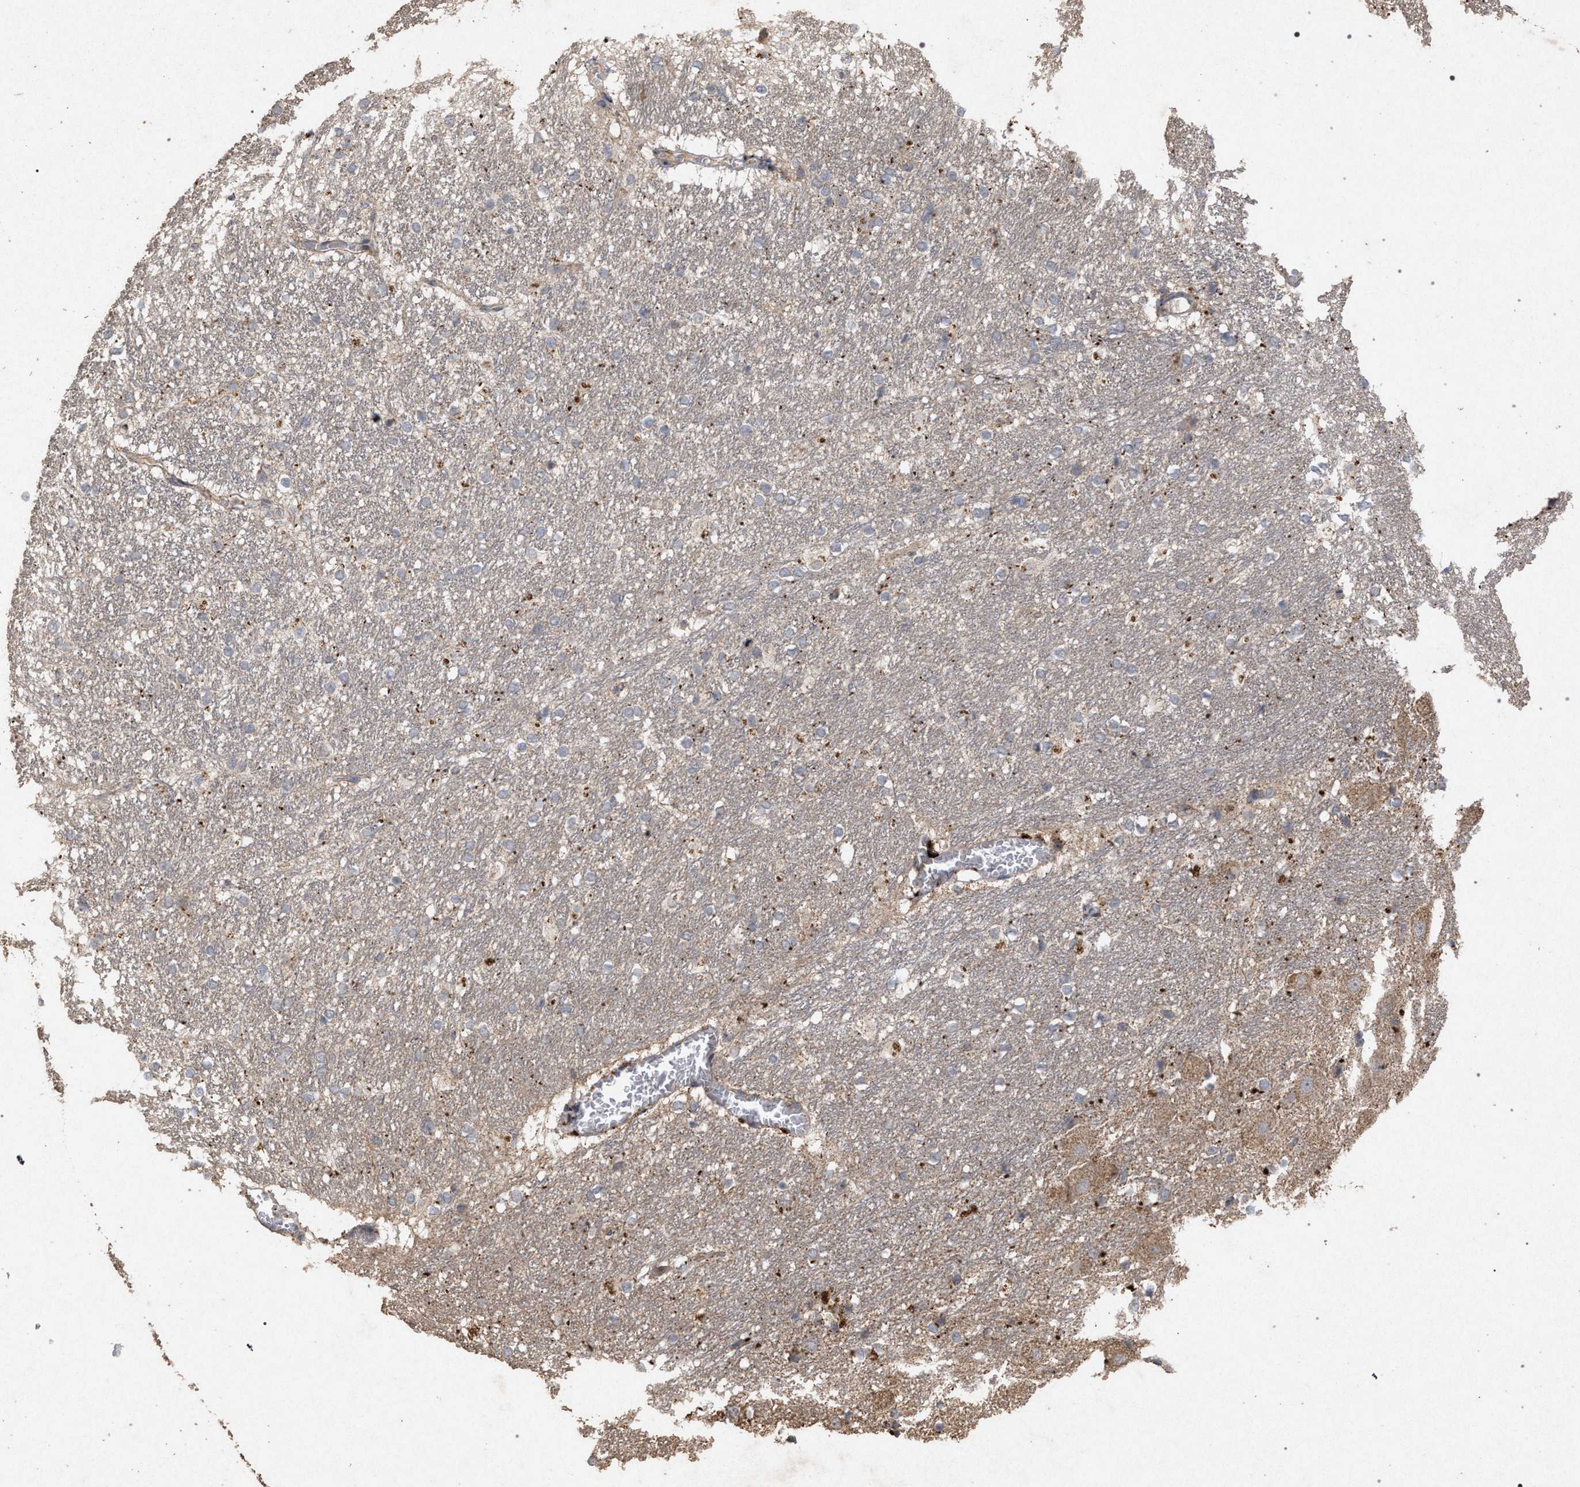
{"staining": {"intensity": "moderate", "quantity": "<25%", "location": "cytoplasmic/membranous"}, "tissue": "hippocampus", "cell_type": "Glial cells", "image_type": "normal", "snomed": [{"axis": "morphology", "description": "Normal tissue, NOS"}, {"axis": "topography", "description": "Hippocampus"}], "caption": "Immunohistochemical staining of benign hippocampus displays <25% levels of moderate cytoplasmic/membranous protein positivity in approximately <25% of glial cells.", "gene": "PKD2L1", "patient": {"sex": "female", "age": 19}}